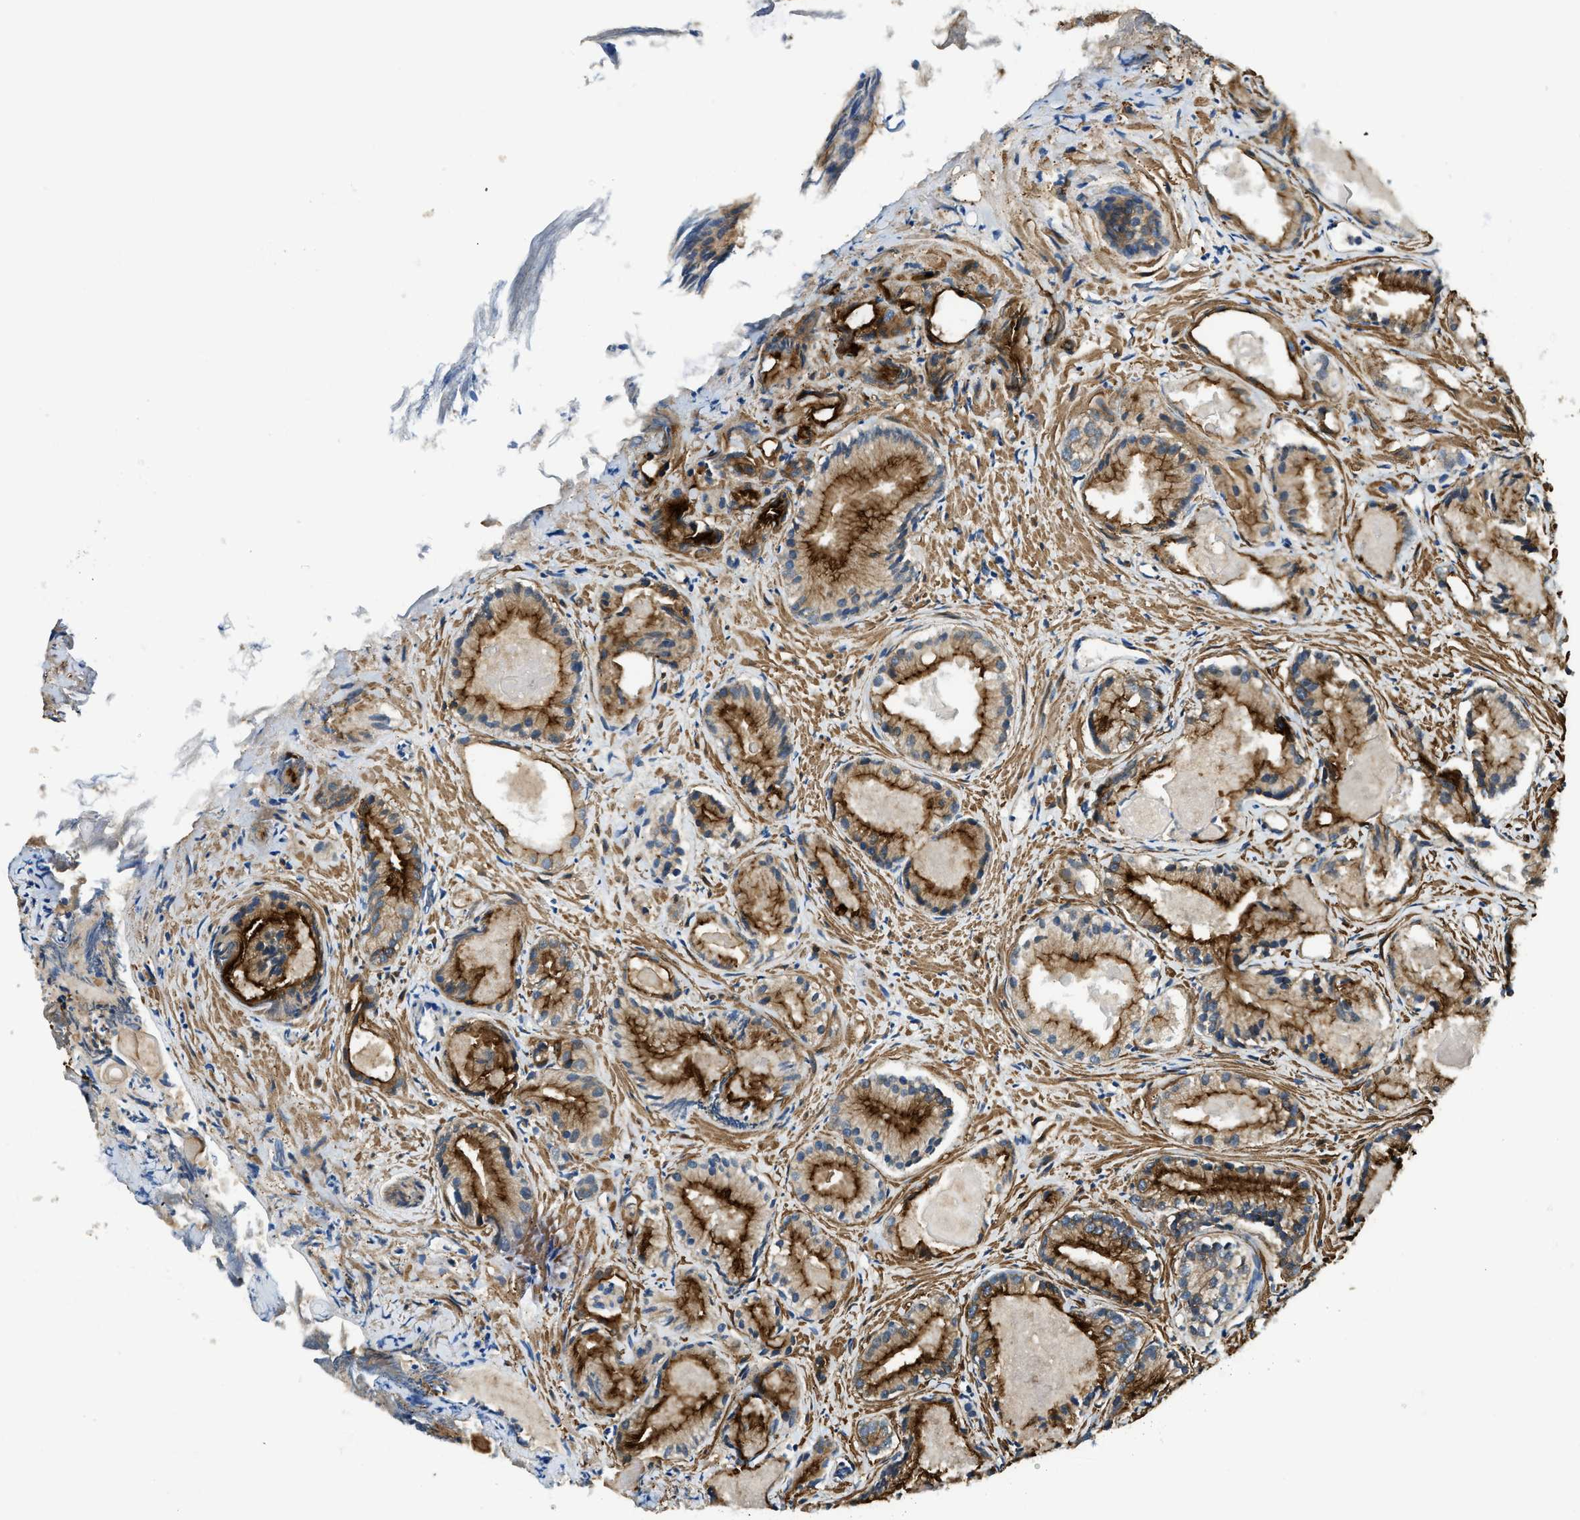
{"staining": {"intensity": "strong", "quantity": ">75%", "location": "cytoplasmic/membranous"}, "tissue": "prostate cancer", "cell_type": "Tumor cells", "image_type": "cancer", "snomed": [{"axis": "morphology", "description": "Adenocarcinoma, Low grade"}, {"axis": "topography", "description": "Prostate"}], "caption": "Prostate low-grade adenocarcinoma tissue reveals strong cytoplasmic/membranous positivity in approximately >75% of tumor cells", "gene": "CGN", "patient": {"sex": "male", "age": 72}}